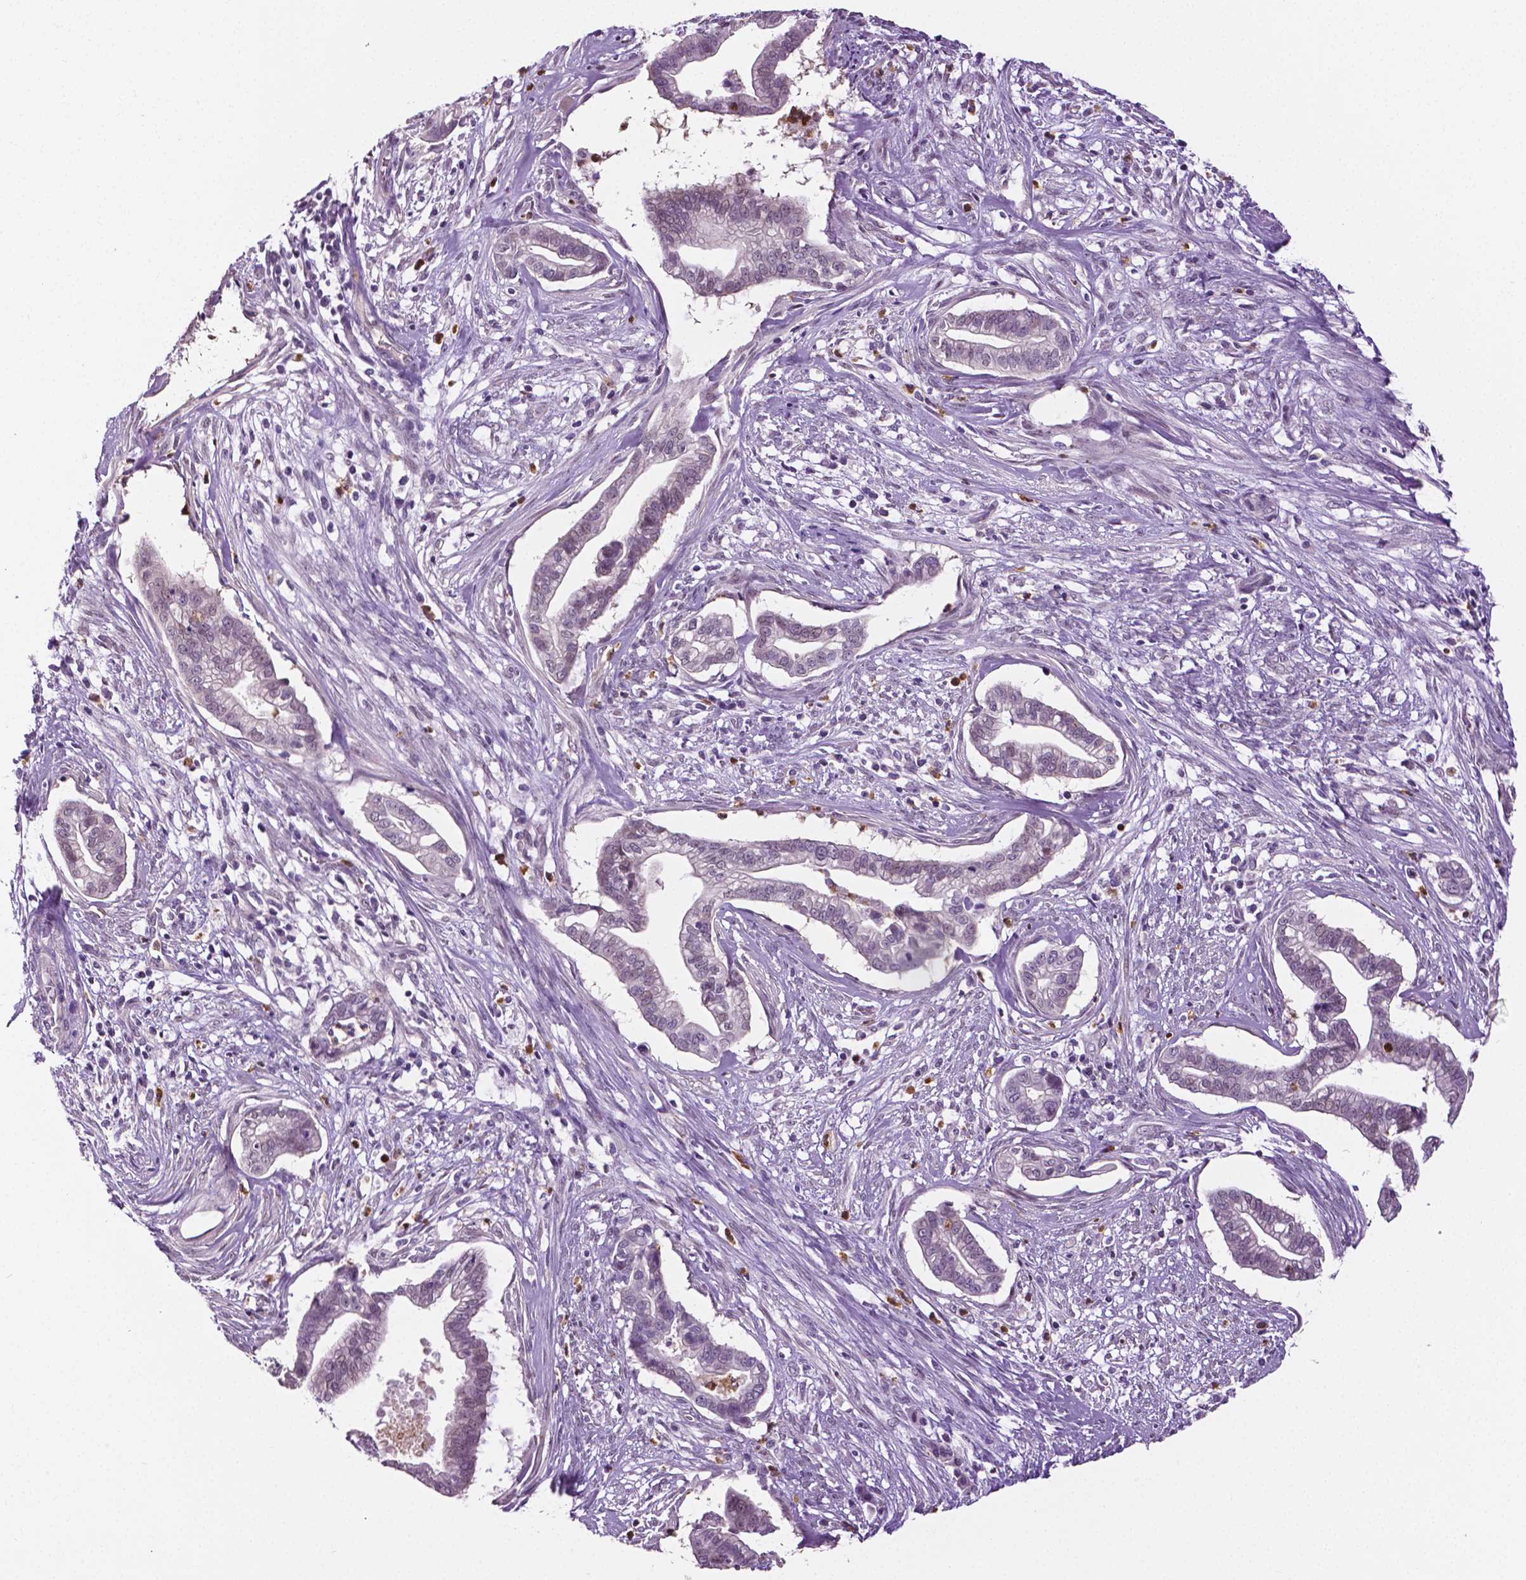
{"staining": {"intensity": "negative", "quantity": "none", "location": "none"}, "tissue": "cervical cancer", "cell_type": "Tumor cells", "image_type": "cancer", "snomed": [{"axis": "morphology", "description": "Adenocarcinoma, NOS"}, {"axis": "topography", "description": "Cervix"}], "caption": "Adenocarcinoma (cervical) stained for a protein using IHC shows no positivity tumor cells.", "gene": "PTPN5", "patient": {"sex": "female", "age": 62}}